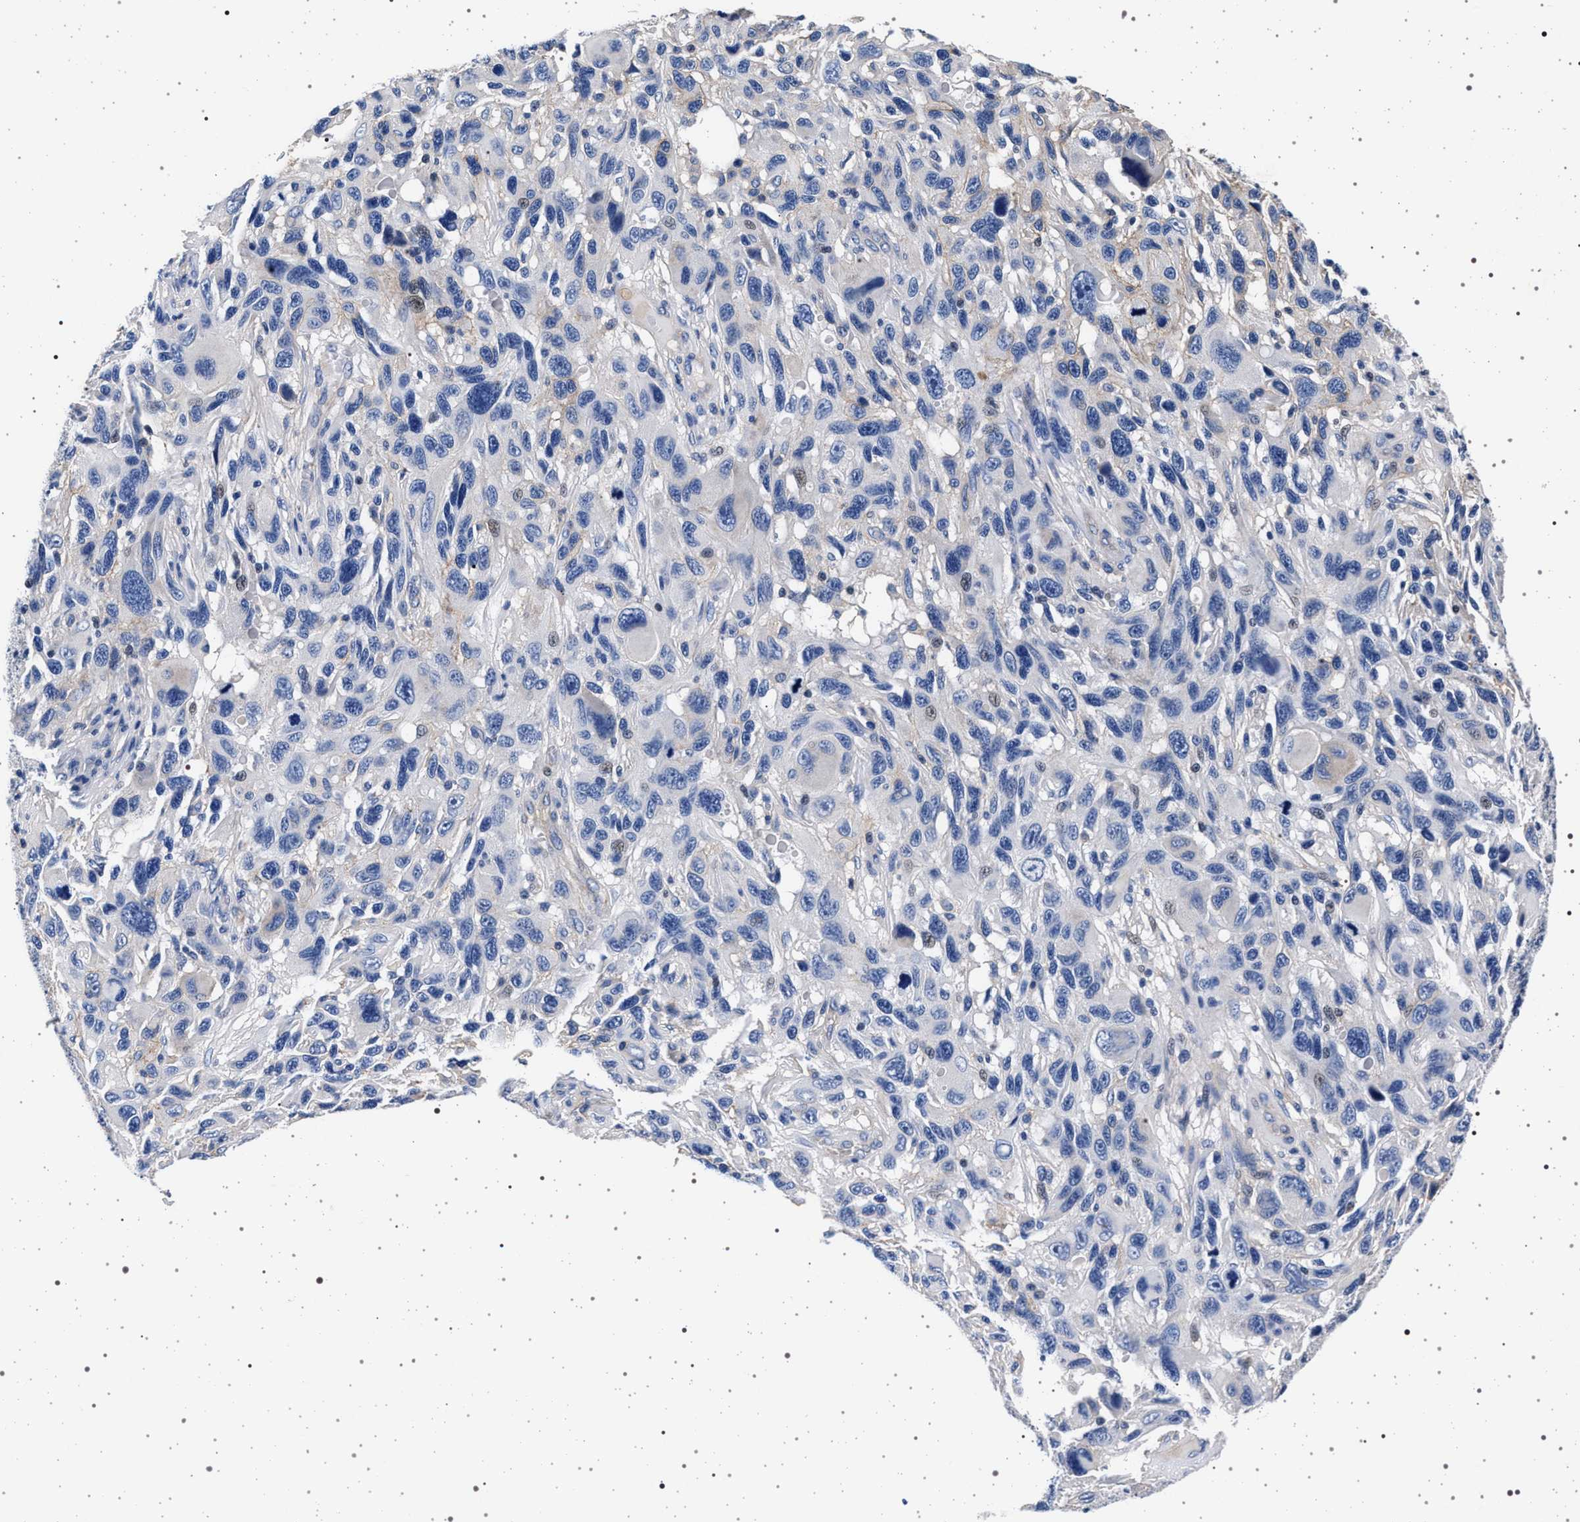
{"staining": {"intensity": "negative", "quantity": "none", "location": "none"}, "tissue": "melanoma", "cell_type": "Tumor cells", "image_type": "cancer", "snomed": [{"axis": "morphology", "description": "Malignant melanoma, NOS"}, {"axis": "topography", "description": "Skin"}], "caption": "Immunohistochemistry of human malignant melanoma demonstrates no positivity in tumor cells.", "gene": "SLC9A1", "patient": {"sex": "male", "age": 53}}